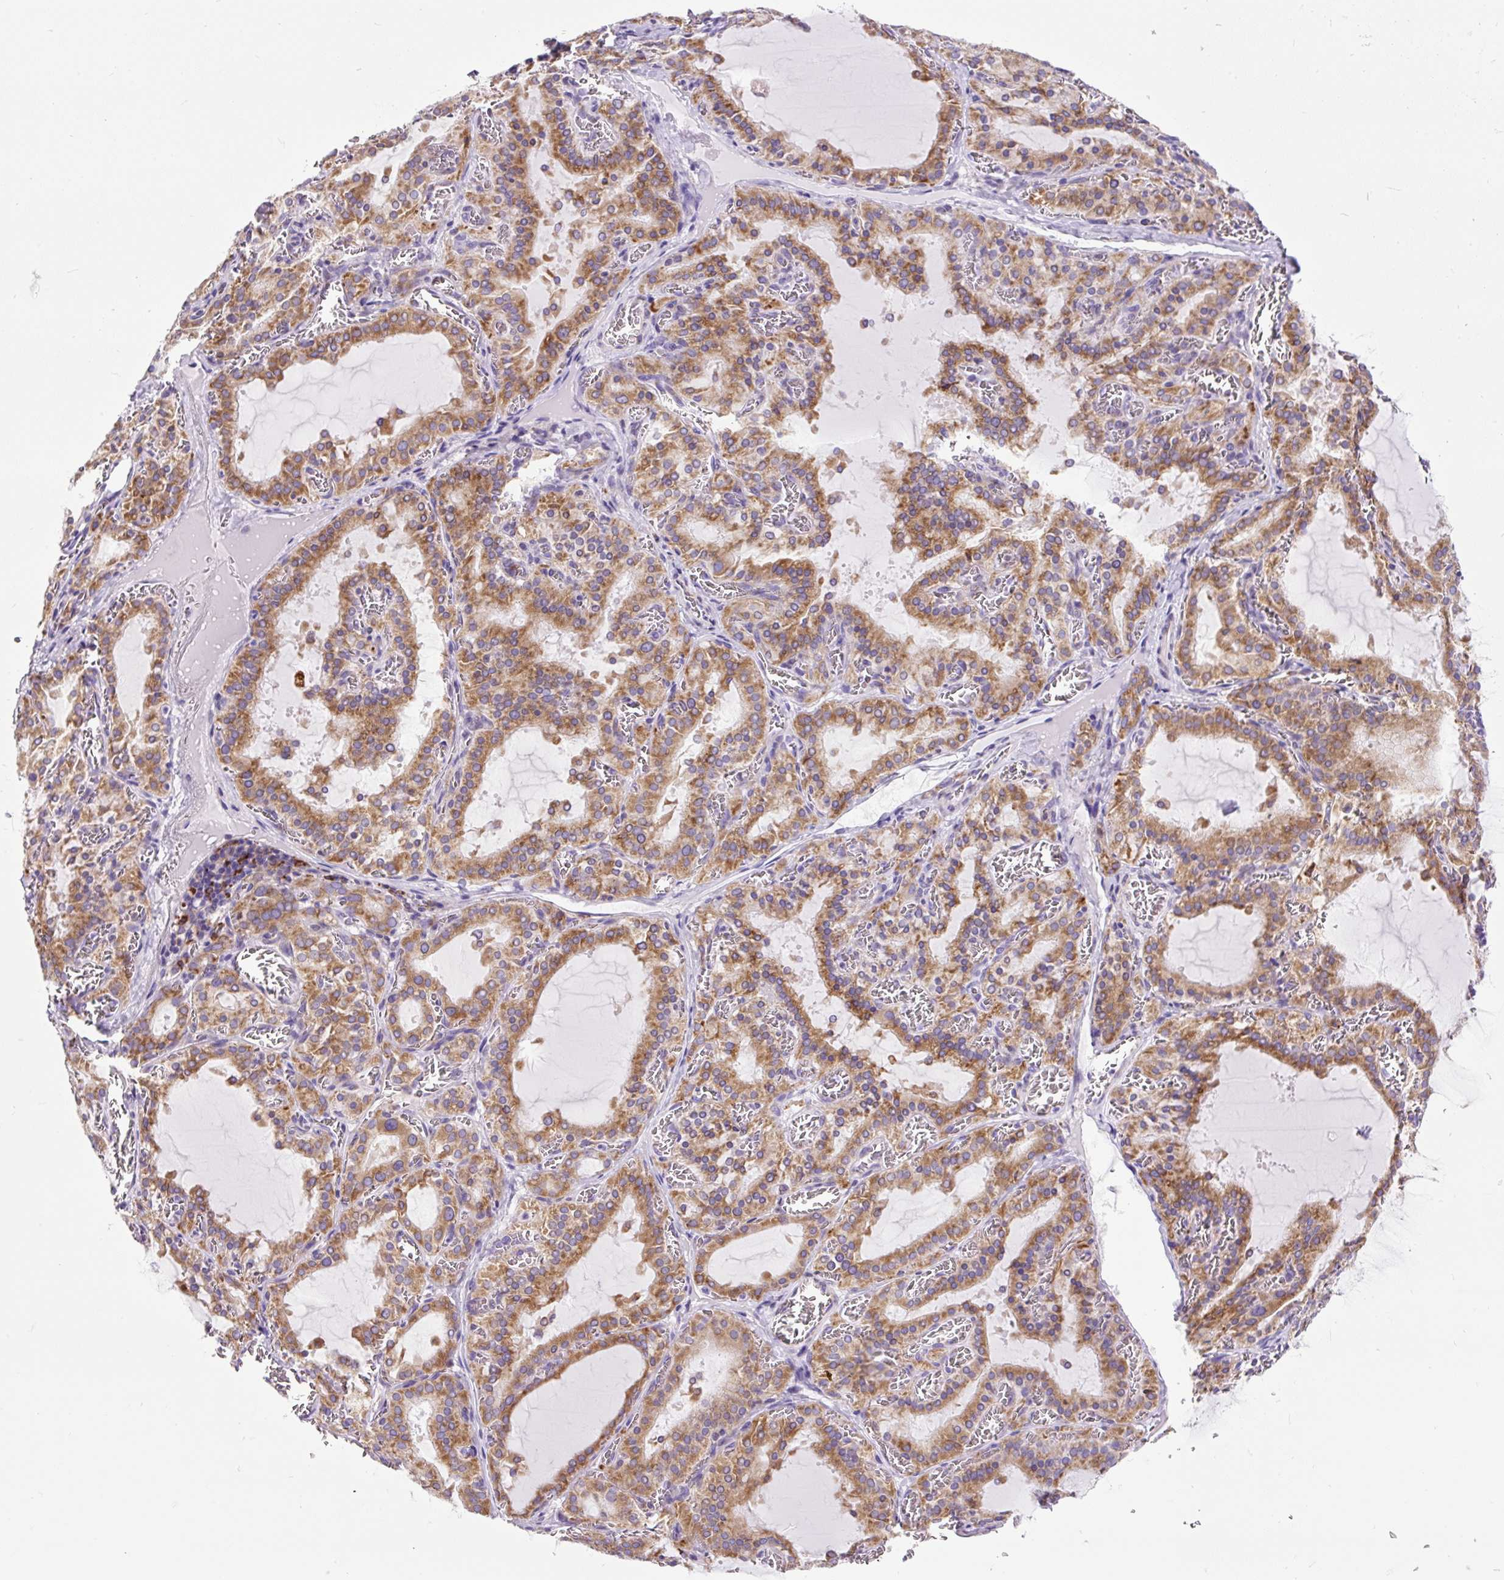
{"staining": {"intensity": "moderate", "quantity": ">75%", "location": "cytoplasmic/membranous"}, "tissue": "thyroid gland", "cell_type": "Glandular cells", "image_type": "normal", "snomed": [{"axis": "morphology", "description": "Normal tissue, NOS"}, {"axis": "topography", "description": "Thyroid gland"}], "caption": "Moderate cytoplasmic/membranous protein staining is appreciated in approximately >75% of glandular cells in thyroid gland.", "gene": "DDOST", "patient": {"sex": "female", "age": 30}}